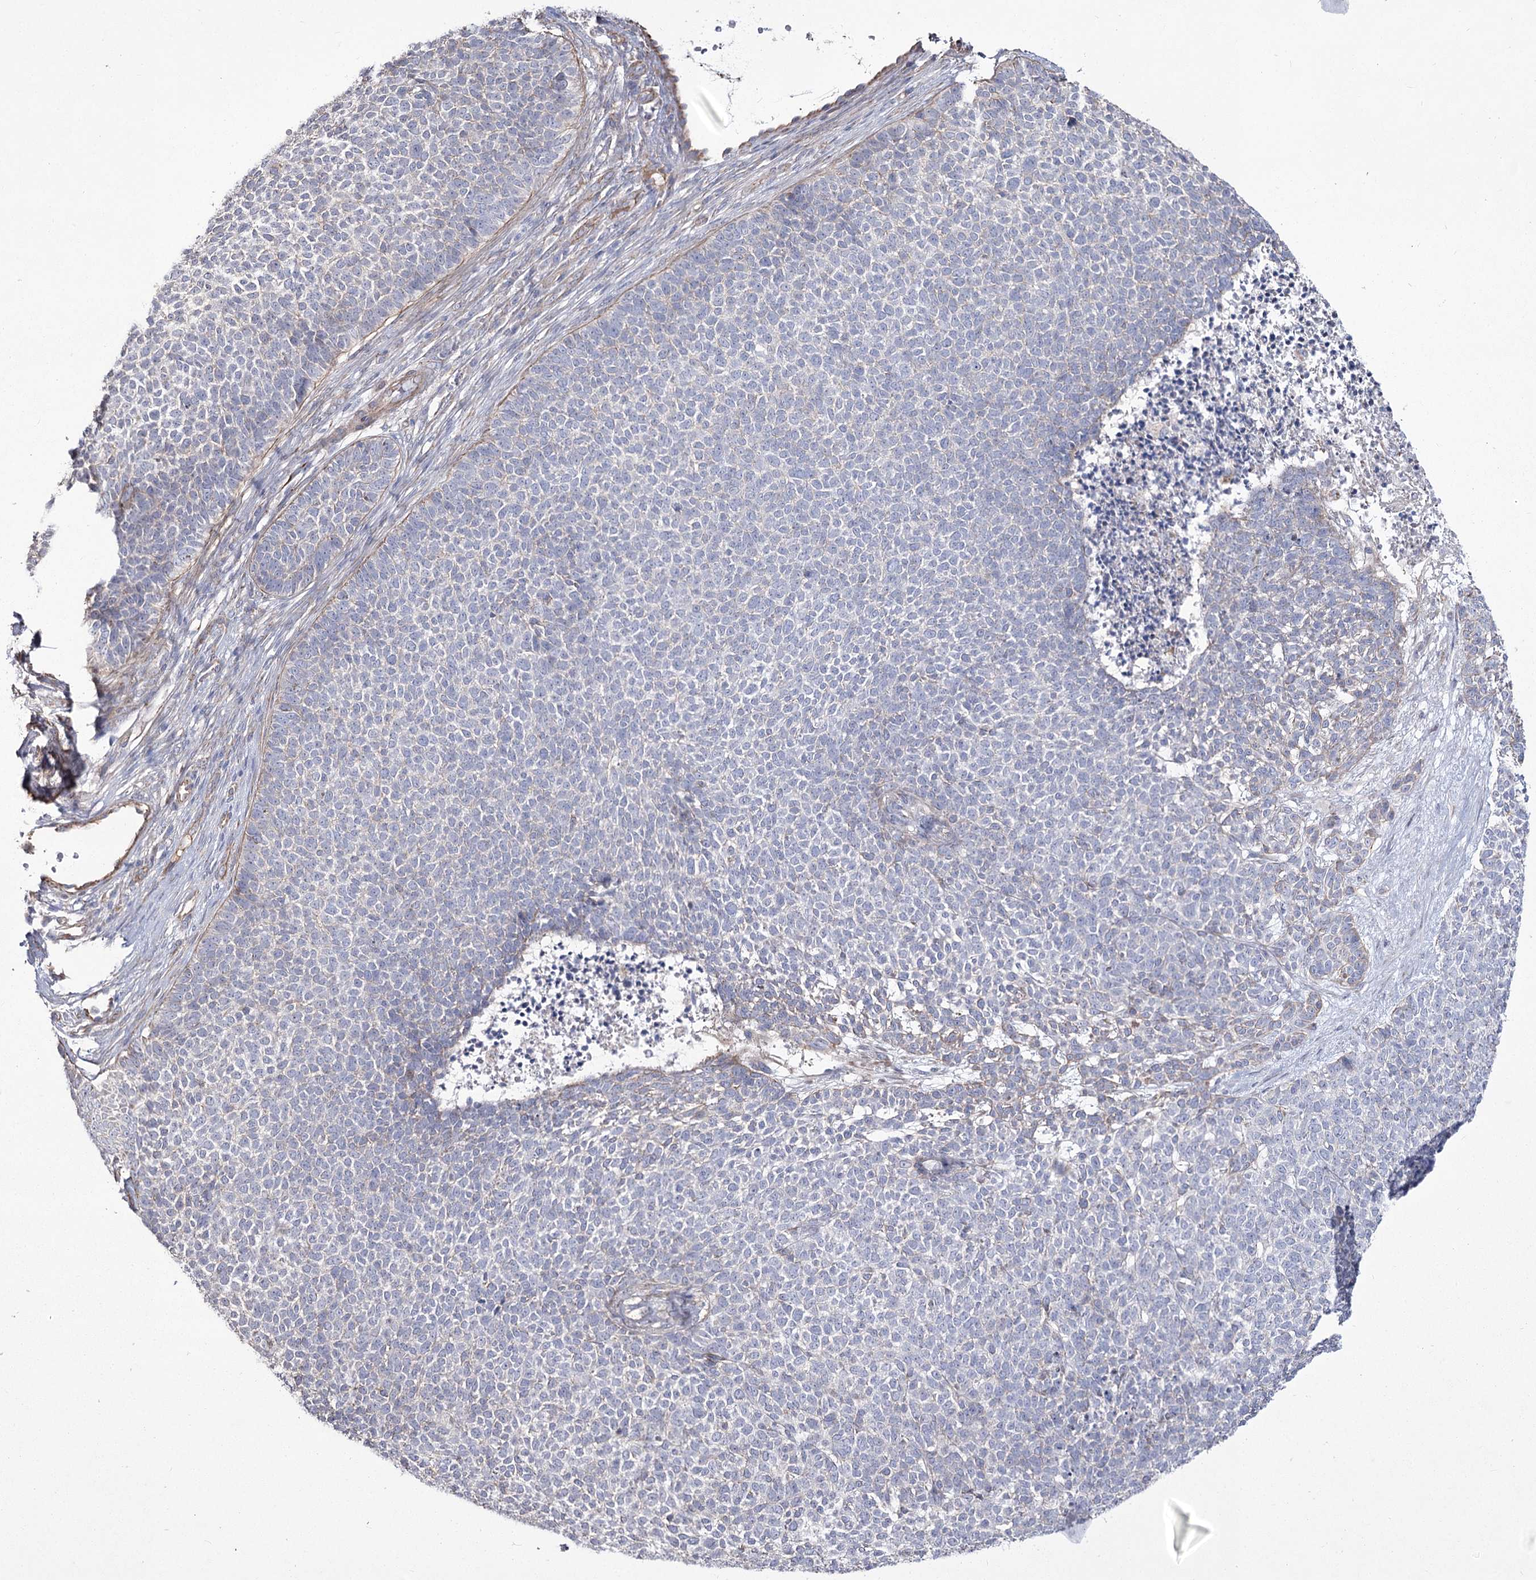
{"staining": {"intensity": "negative", "quantity": "none", "location": "none"}, "tissue": "skin cancer", "cell_type": "Tumor cells", "image_type": "cancer", "snomed": [{"axis": "morphology", "description": "Basal cell carcinoma"}, {"axis": "topography", "description": "Skin"}], "caption": "There is no significant positivity in tumor cells of skin basal cell carcinoma.", "gene": "ME3", "patient": {"sex": "female", "age": 84}}